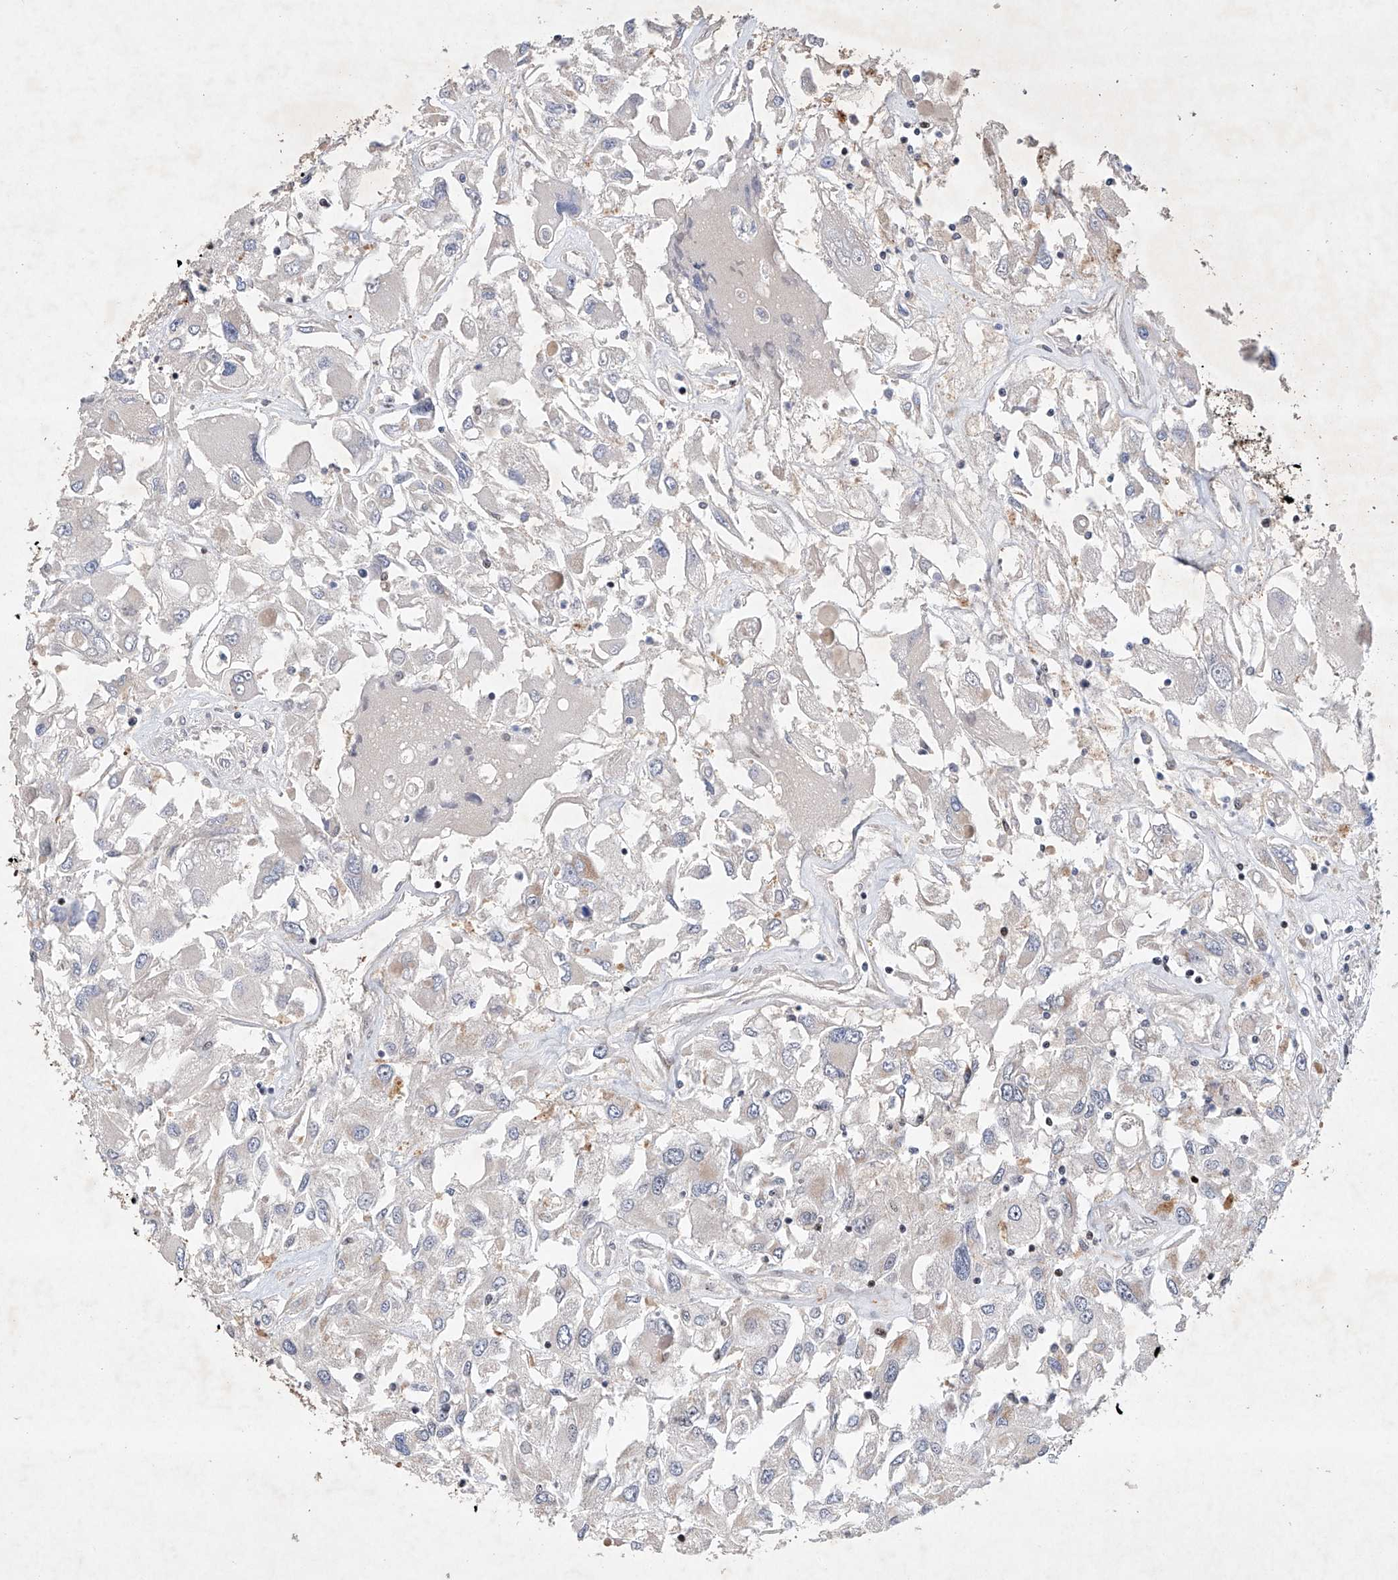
{"staining": {"intensity": "negative", "quantity": "none", "location": "none"}, "tissue": "renal cancer", "cell_type": "Tumor cells", "image_type": "cancer", "snomed": [{"axis": "morphology", "description": "Adenocarcinoma, NOS"}, {"axis": "topography", "description": "Kidney"}], "caption": "The photomicrograph demonstrates no staining of tumor cells in renal adenocarcinoma.", "gene": "AFG1L", "patient": {"sex": "female", "age": 52}}